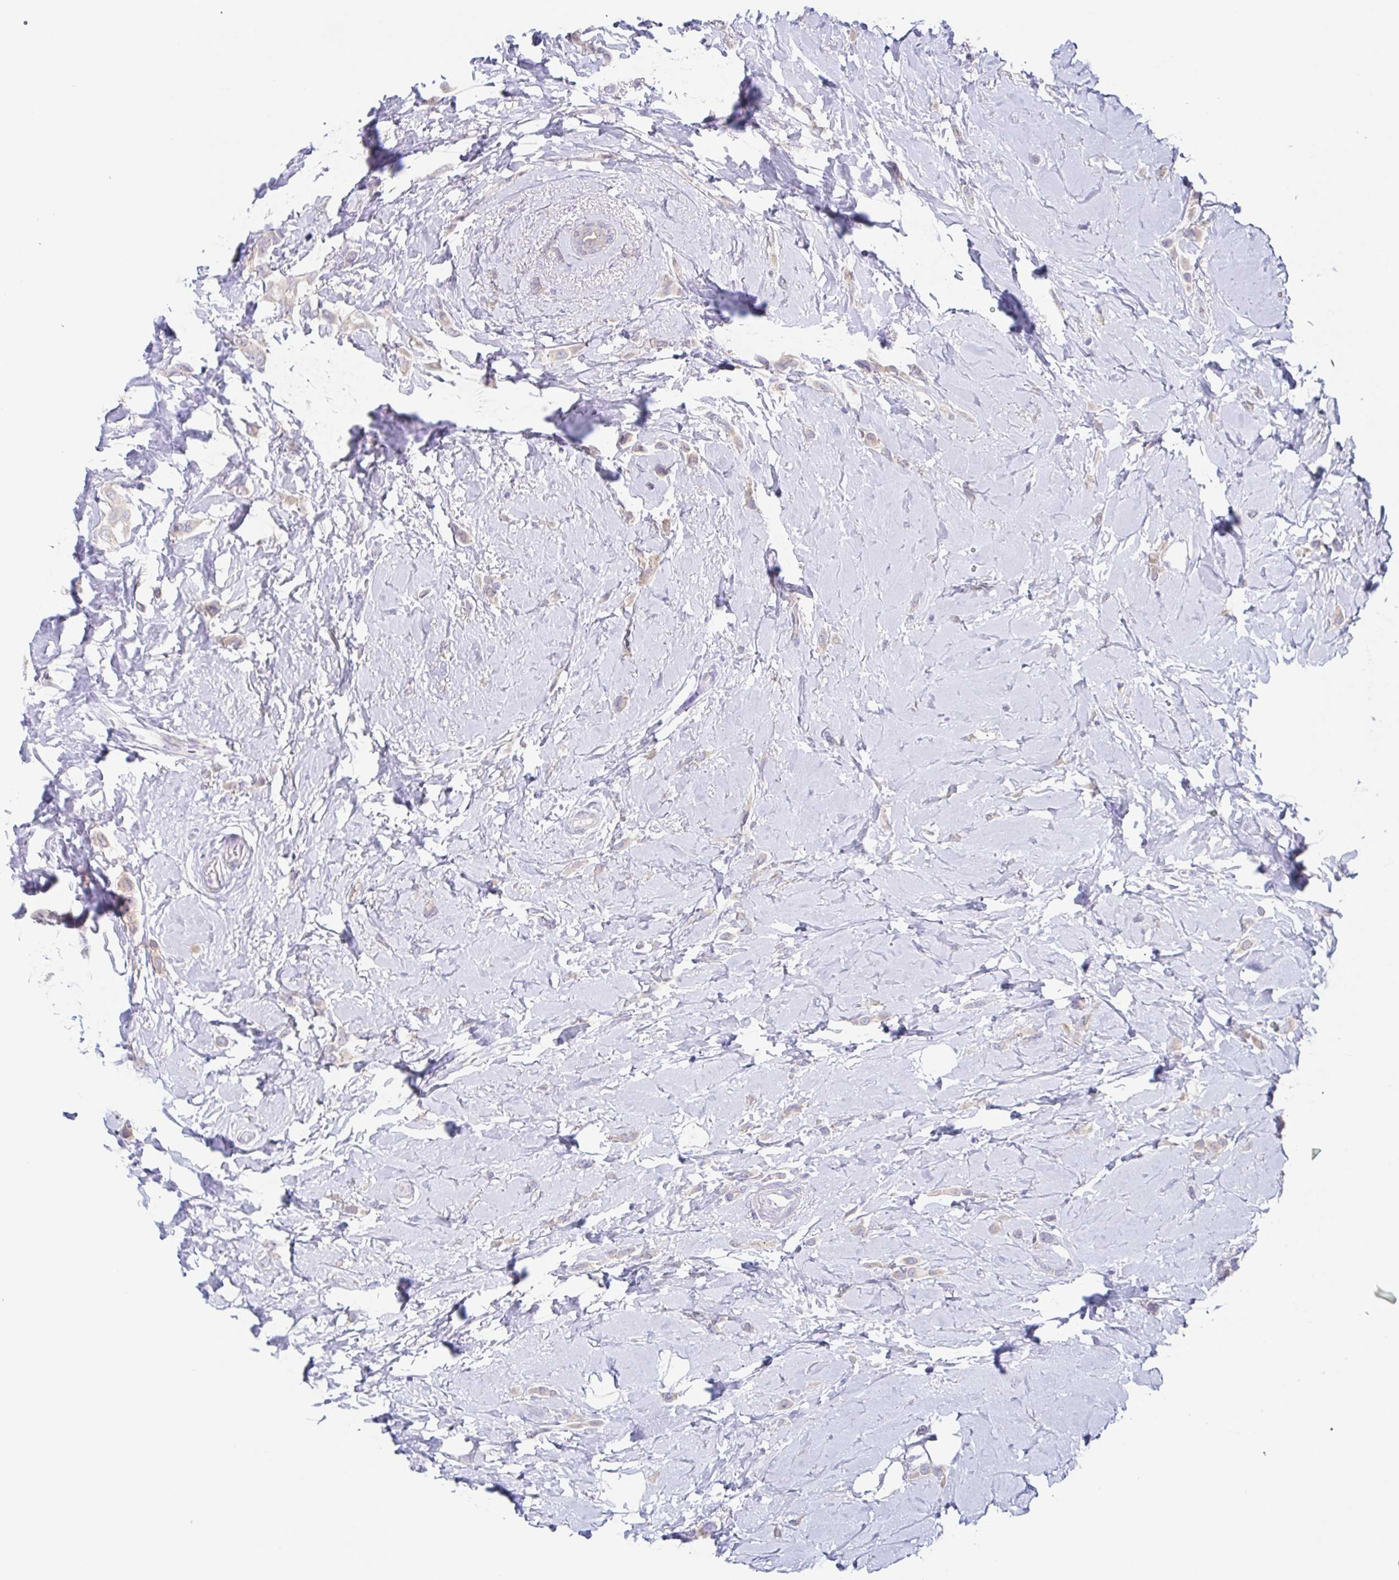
{"staining": {"intensity": "weak", "quantity": "<25%", "location": "cytoplasmic/membranous"}, "tissue": "breast cancer", "cell_type": "Tumor cells", "image_type": "cancer", "snomed": [{"axis": "morphology", "description": "Lobular carcinoma"}, {"axis": "topography", "description": "Breast"}], "caption": "This is an immunohistochemistry (IHC) histopathology image of human breast cancer. There is no positivity in tumor cells.", "gene": "HTR2A", "patient": {"sex": "female", "age": 66}}